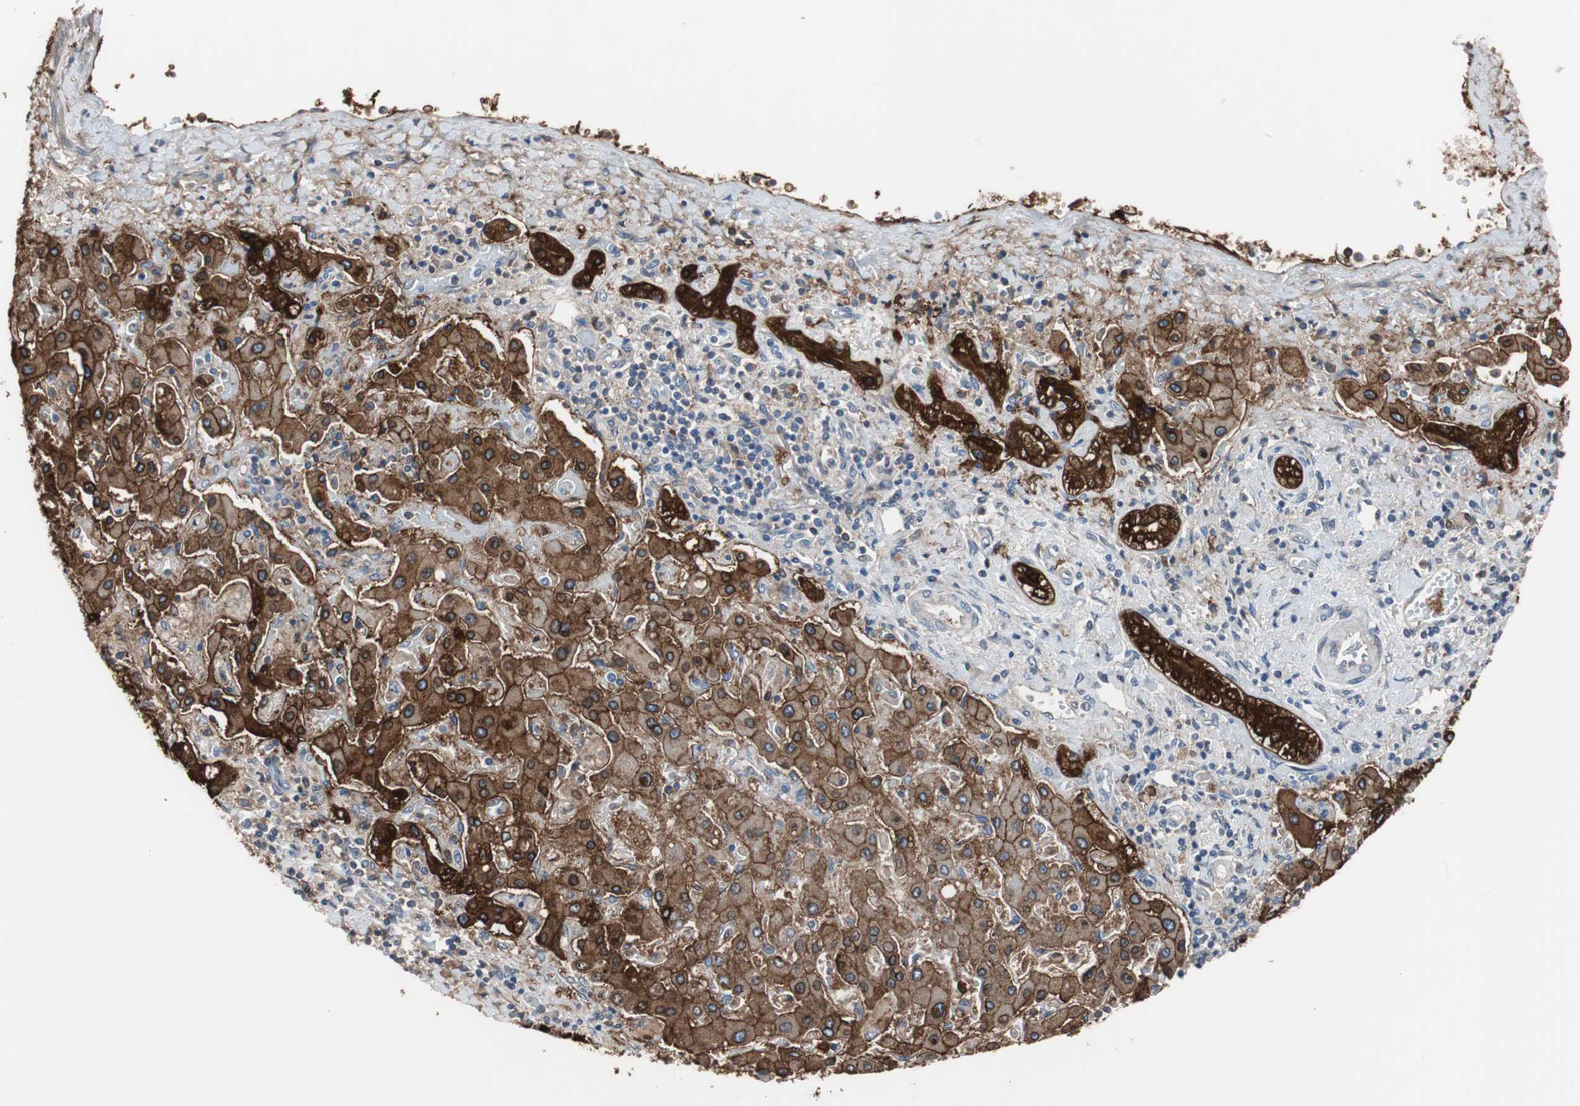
{"staining": {"intensity": "strong", "quantity": ">75%", "location": "cytoplasmic/membranous"}, "tissue": "liver cancer", "cell_type": "Tumor cells", "image_type": "cancer", "snomed": [{"axis": "morphology", "description": "Cholangiocarcinoma"}, {"axis": "topography", "description": "Liver"}], "caption": "Liver cancer (cholangiocarcinoma) tissue reveals strong cytoplasmic/membranous staining in about >75% of tumor cells Nuclei are stained in blue.", "gene": "ANXA4", "patient": {"sex": "male", "age": 50}}